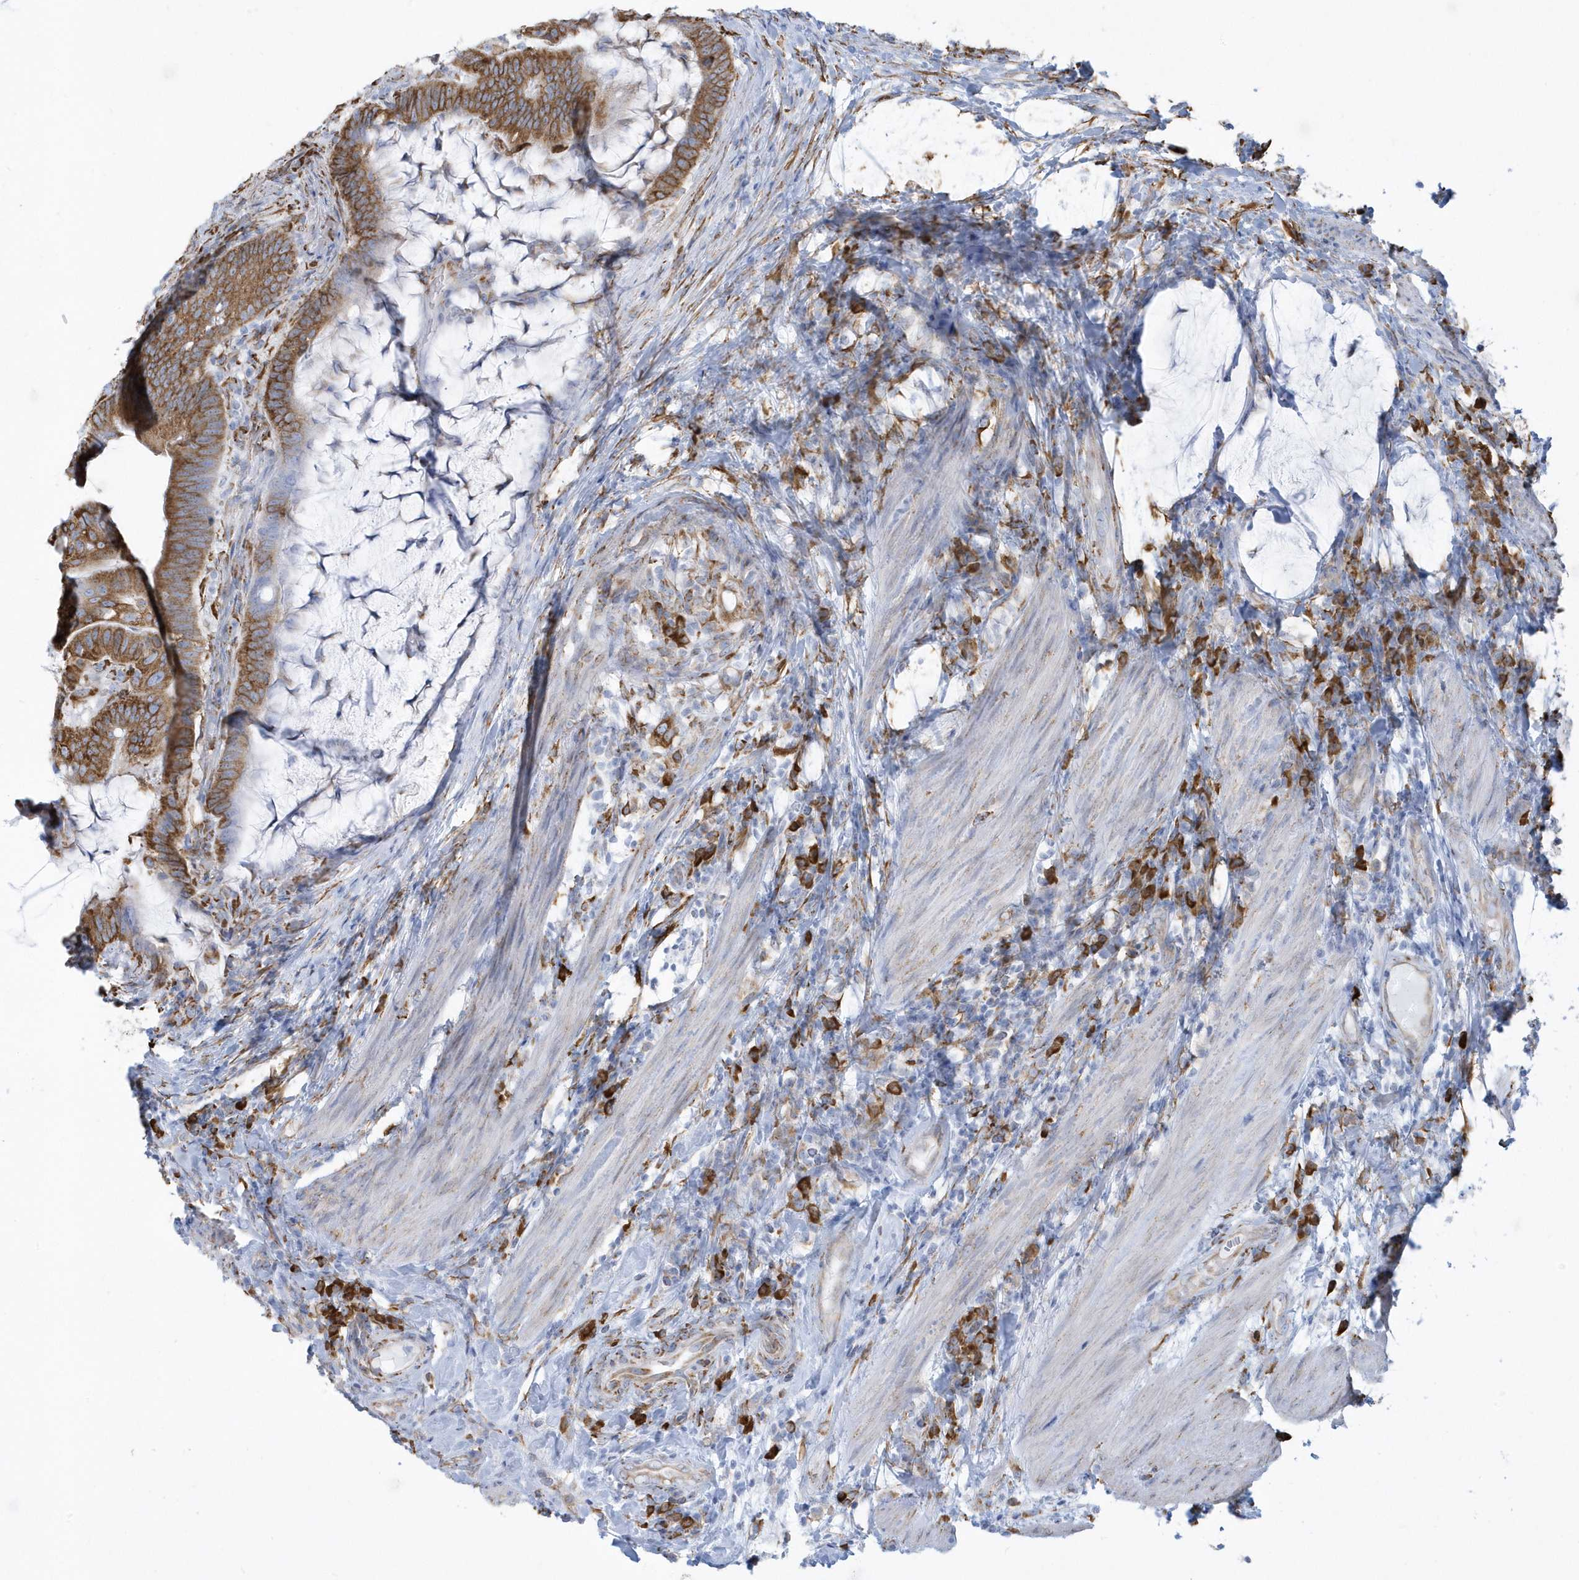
{"staining": {"intensity": "moderate", "quantity": ">75%", "location": "cytoplasmic/membranous"}, "tissue": "colorectal cancer", "cell_type": "Tumor cells", "image_type": "cancer", "snomed": [{"axis": "morphology", "description": "Adenocarcinoma, NOS"}, {"axis": "topography", "description": "Colon"}], "caption": "The immunohistochemical stain labels moderate cytoplasmic/membranous expression in tumor cells of colorectal adenocarcinoma tissue.", "gene": "DCAF1", "patient": {"sex": "female", "age": 66}}